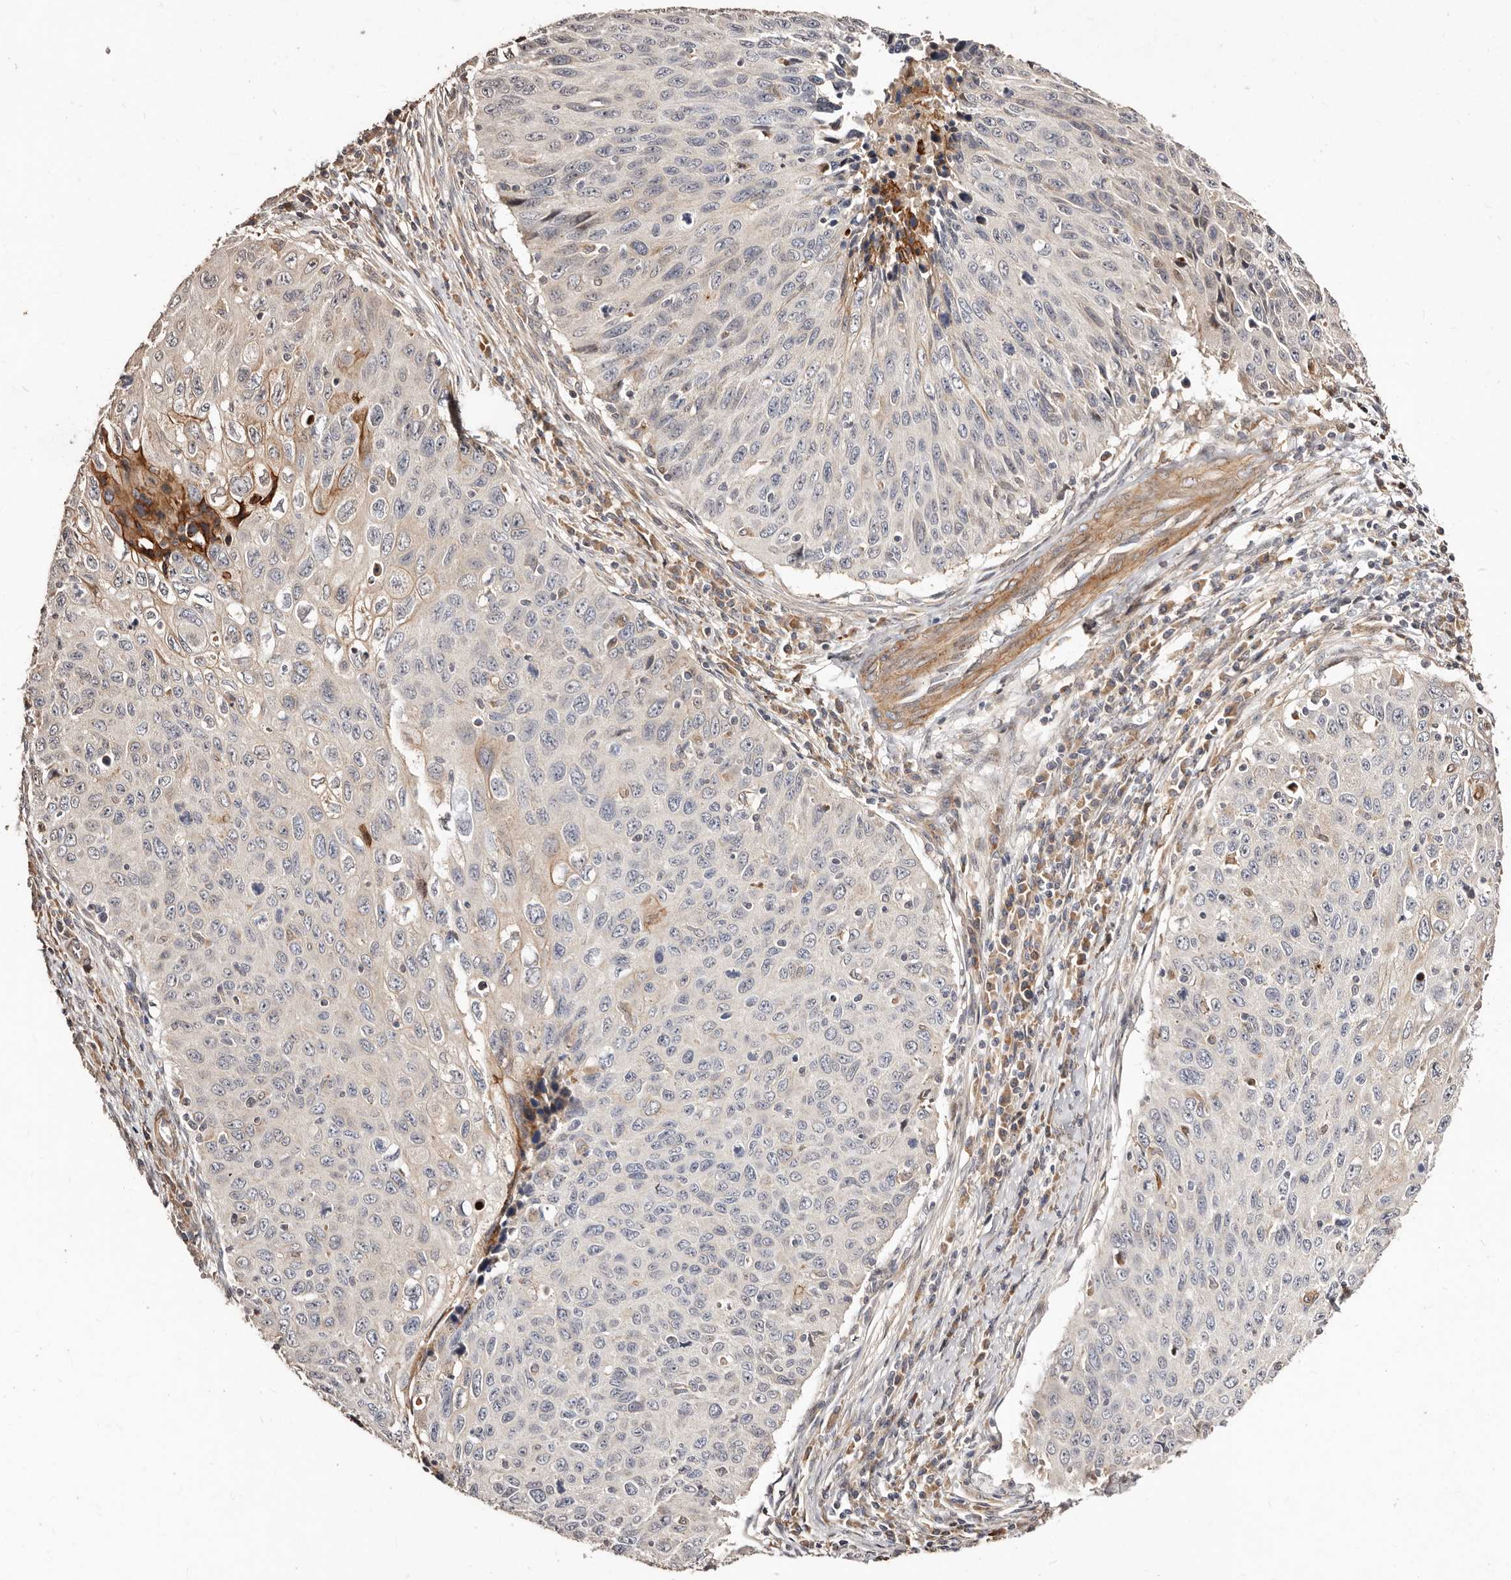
{"staining": {"intensity": "negative", "quantity": "none", "location": "none"}, "tissue": "cervical cancer", "cell_type": "Tumor cells", "image_type": "cancer", "snomed": [{"axis": "morphology", "description": "Squamous cell carcinoma, NOS"}, {"axis": "topography", "description": "Cervix"}], "caption": "There is no significant positivity in tumor cells of cervical cancer (squamous cell carcinoma).", "gene": "APOL6", "patient": {"sex": "female", "age": 53}}